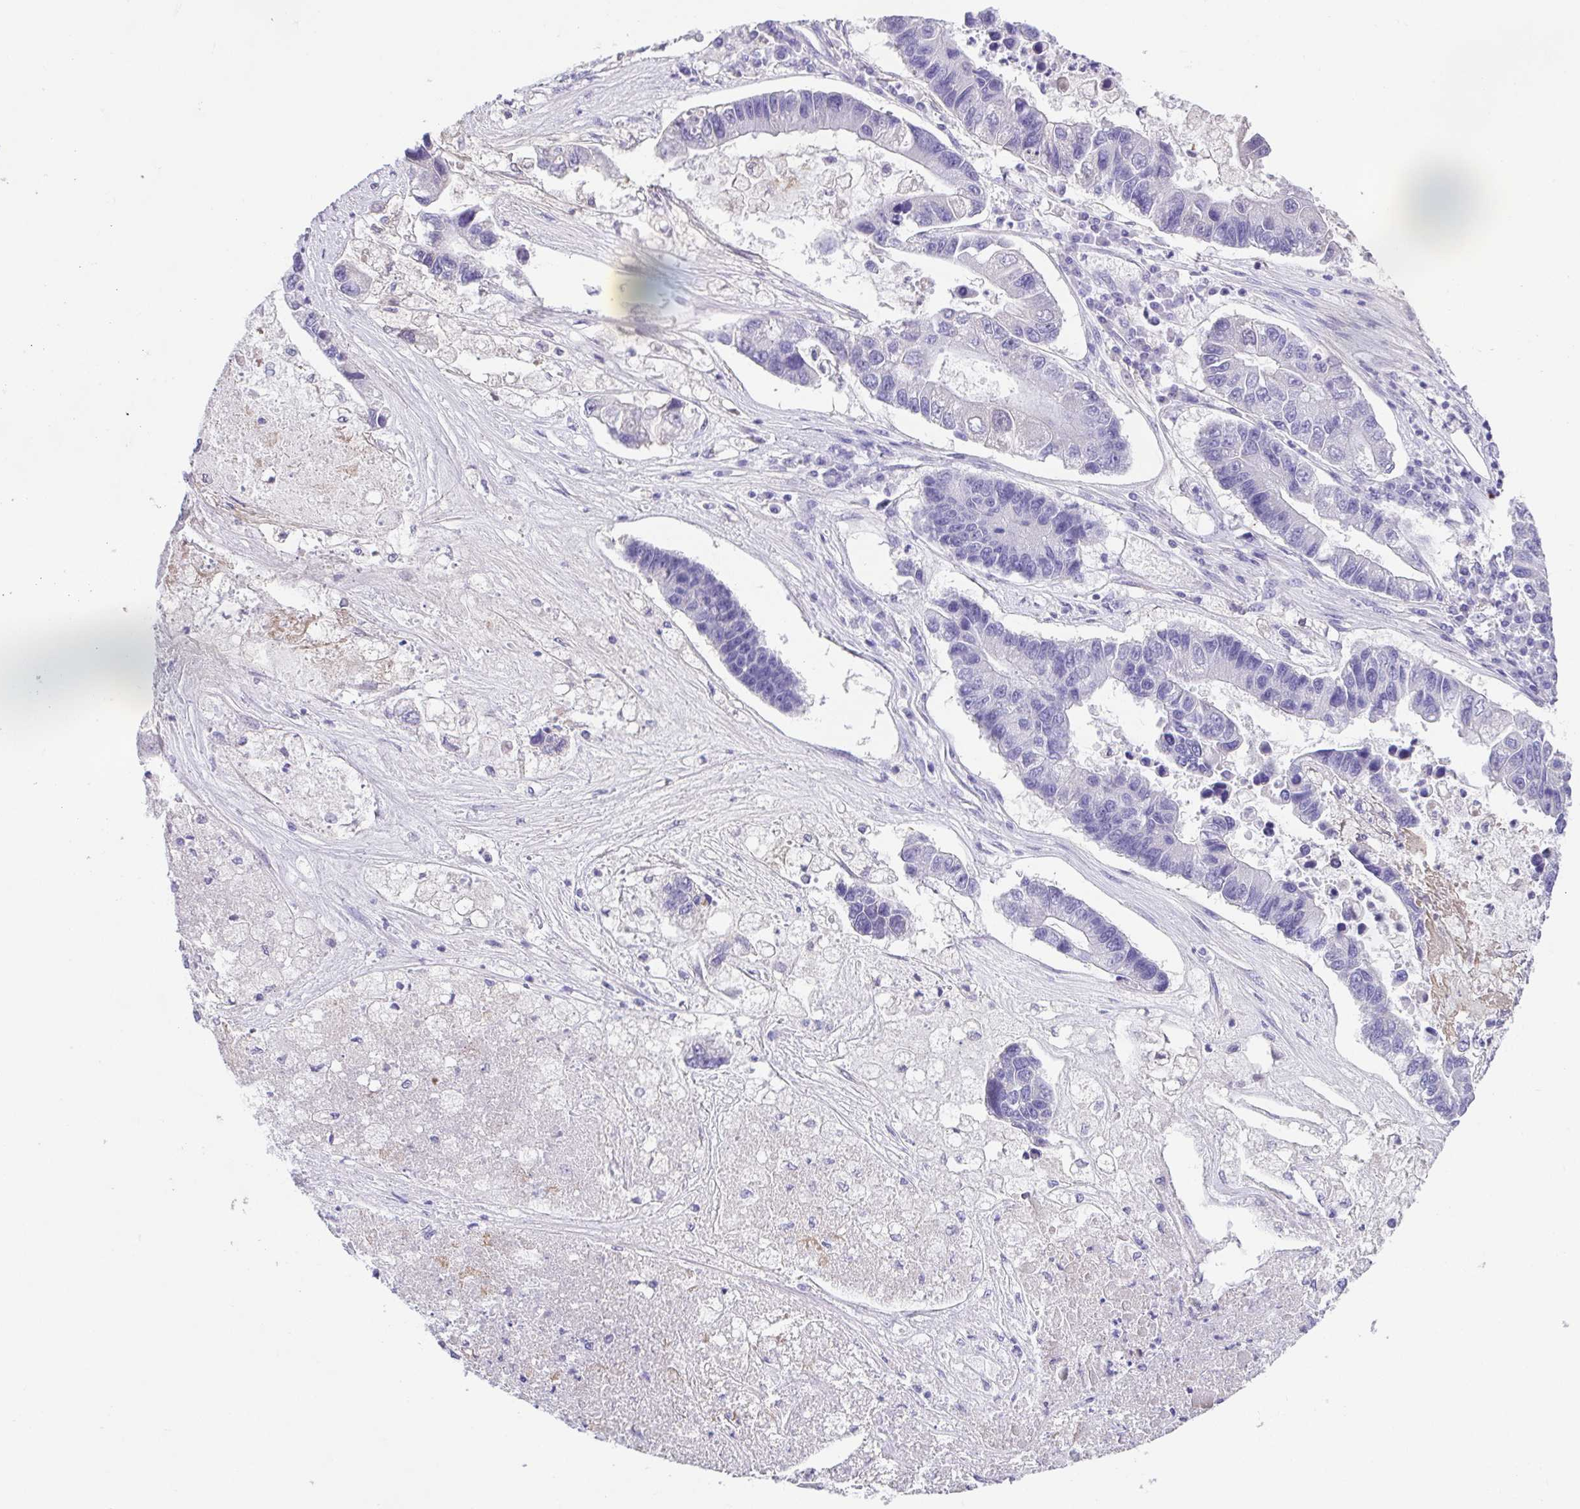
{"staining": {"intensity": "negative", "quantity": "none", "location": "none"}, "tissue": "lung cancer", "cell_type": "Tumor cells", "image_type": "cancer", "snomed": [{"axis": "morphology", "description": "Adenocarcinoma, NOS"}, {"axis": "topography", "description": "Bronchus"}, {"axis": "topography", "description": "Lung"}], "caption": "Immunohistochemical staining of human adenocarcinoma (lung) shows no significant positivity in tumor cells.", "gene": "SPATA4", "patient": {"sex": "female", "age": 51}}